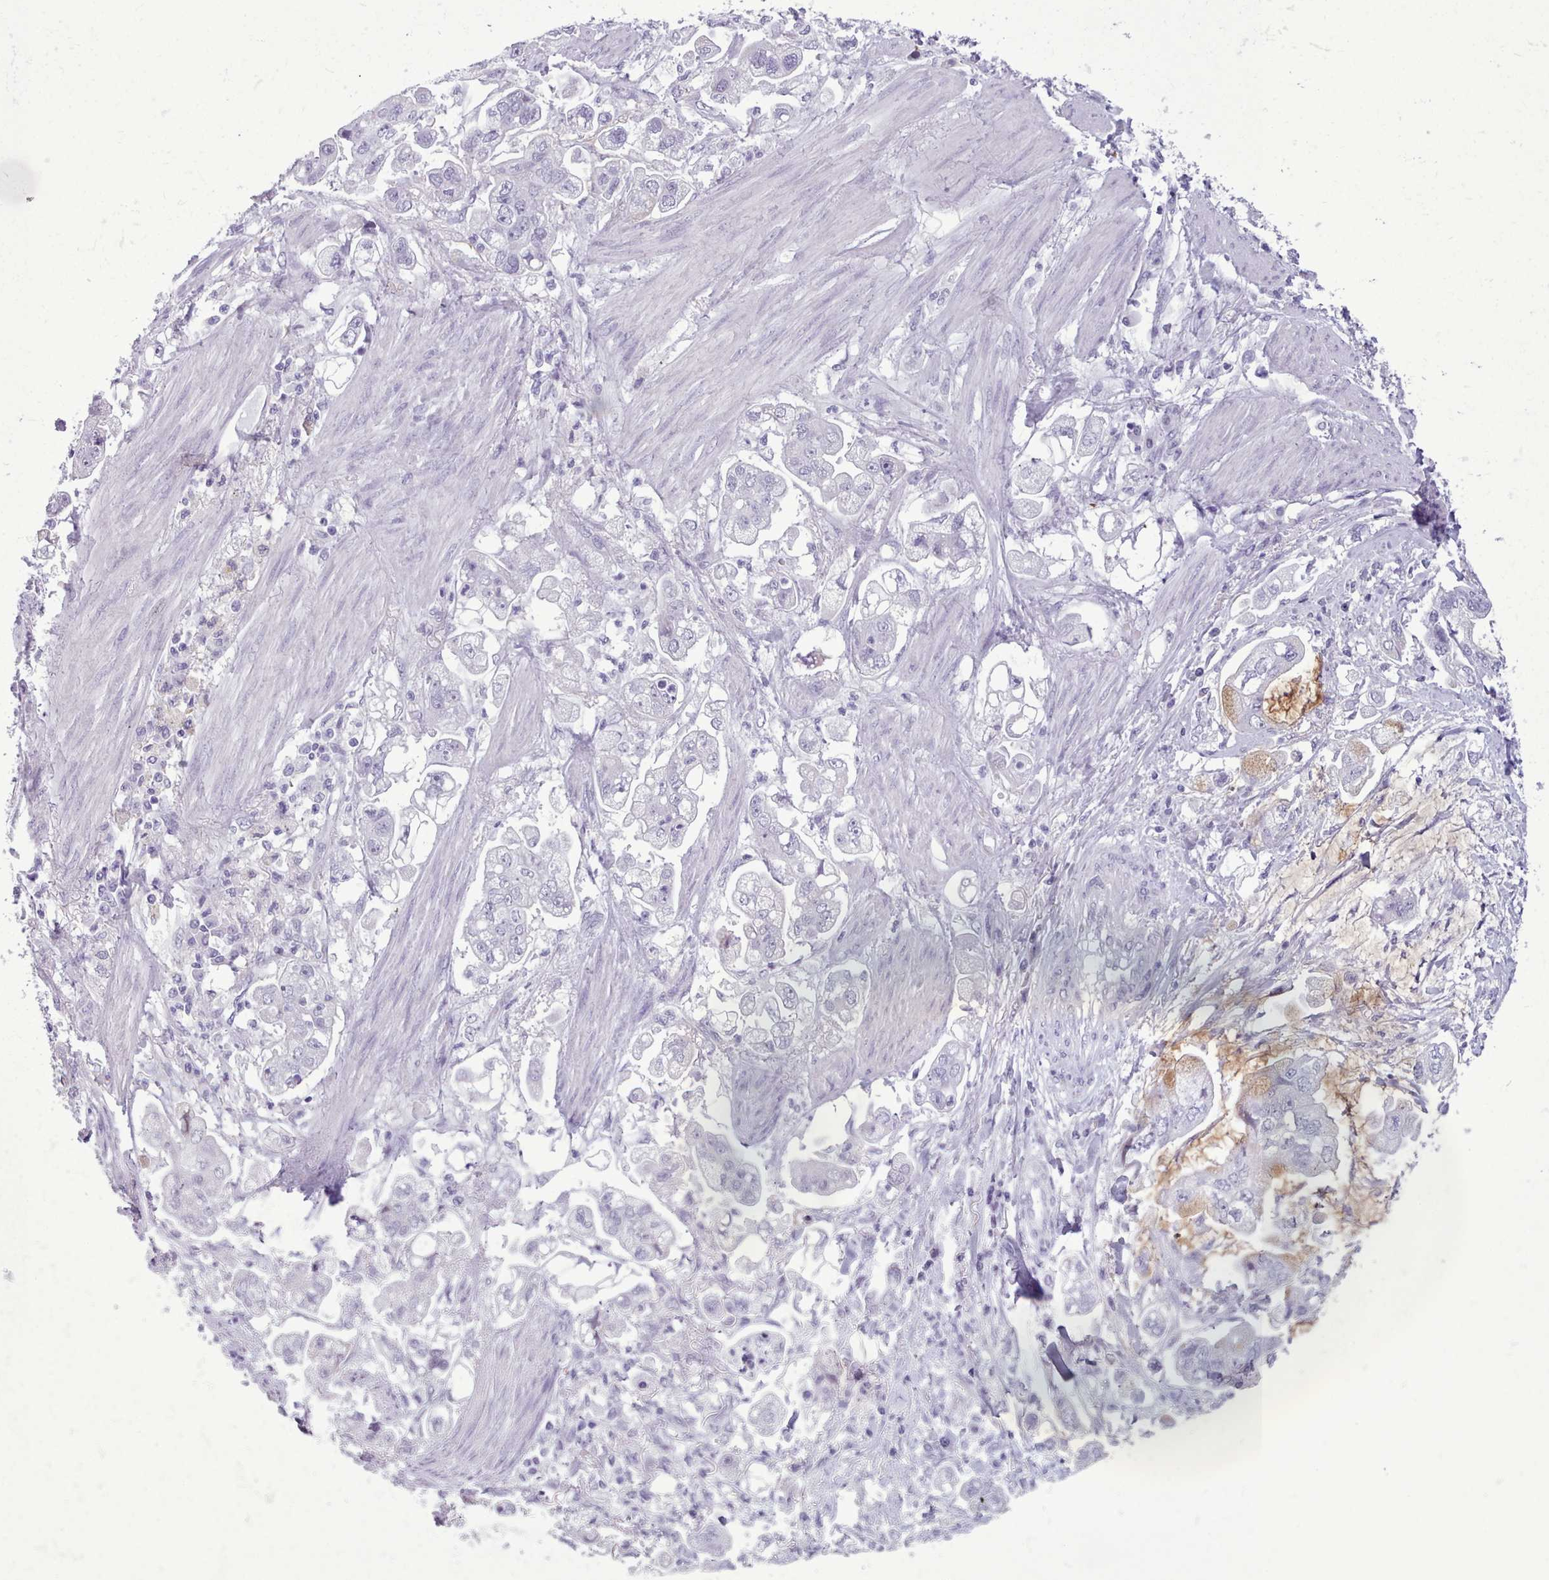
{"staining": {"intensity": "negative", "quantity": "none", "location": "none"}, "tissue": "stomach cancer", "cell_type": "Tumor cells", "image_type": "cancer", "snomed": [{"axis": "morphology", "description": "Adenocarcinoma, NOS"}, {"axis": "topography", "description": "Stomach"}], "caption": "The micrograph demonstrates no staining of tumor cells in stomach cancer.", "gene": "FBXO48", "patient": {"sex": "male", "age": 62}}